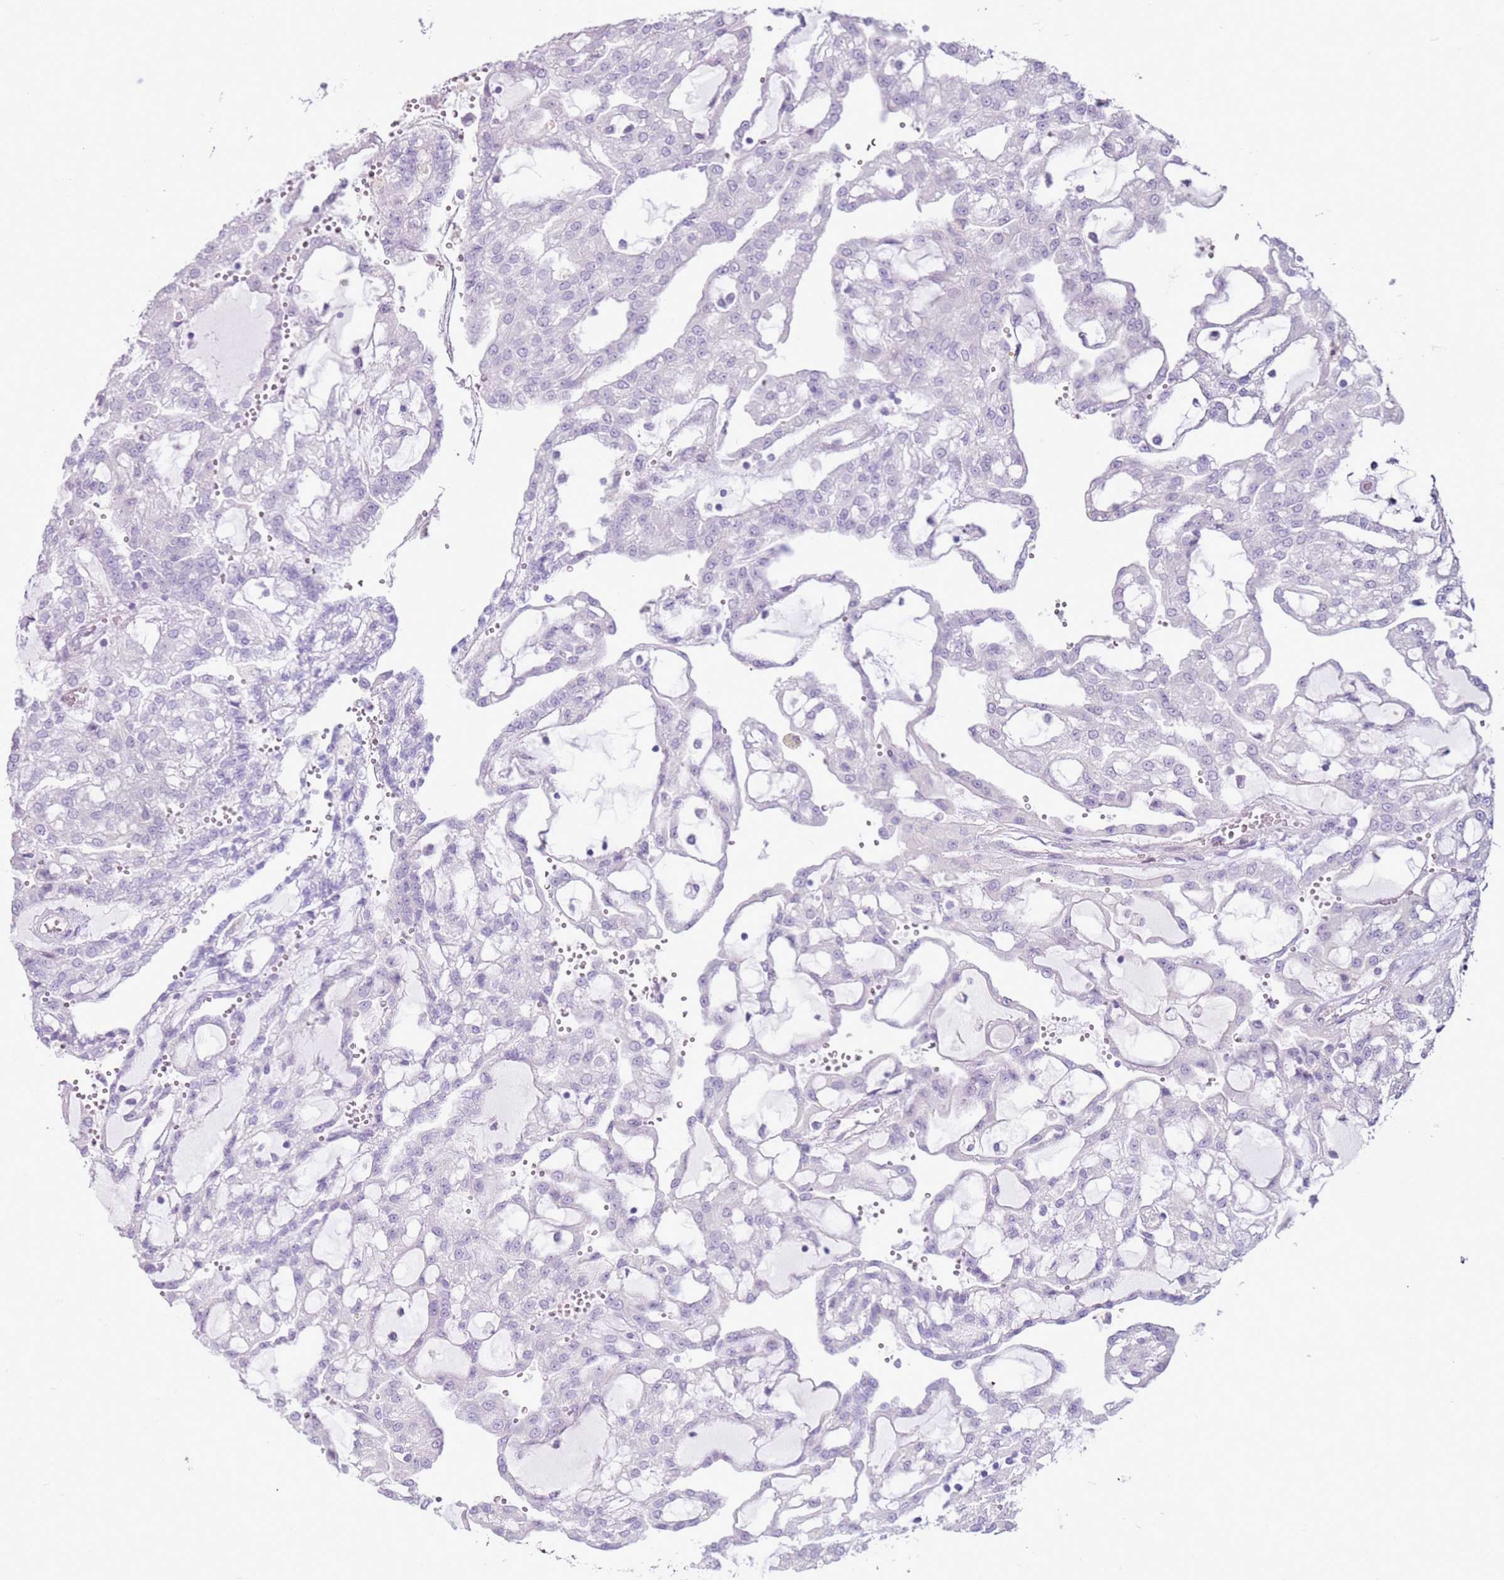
{"staining": {"intensity": "negative", "quantity": "none", "location": "none"}, "tissue": "renal cancer", "cell_type": "Tumor cells", "image_type": "cancer", "snomed": [{"axis": "morphology", "description": "Adenocarcinoma, NOS"}, {"axis": "topography", "description": "Kidney"}], "caption": "This is an immunohistochemistry photomicrograph of renal cancer (adenocarcinoma). There is no expression in tumor cells.", "gene": "ZNF239", "patient": {"sex": "male", "age": 63}}